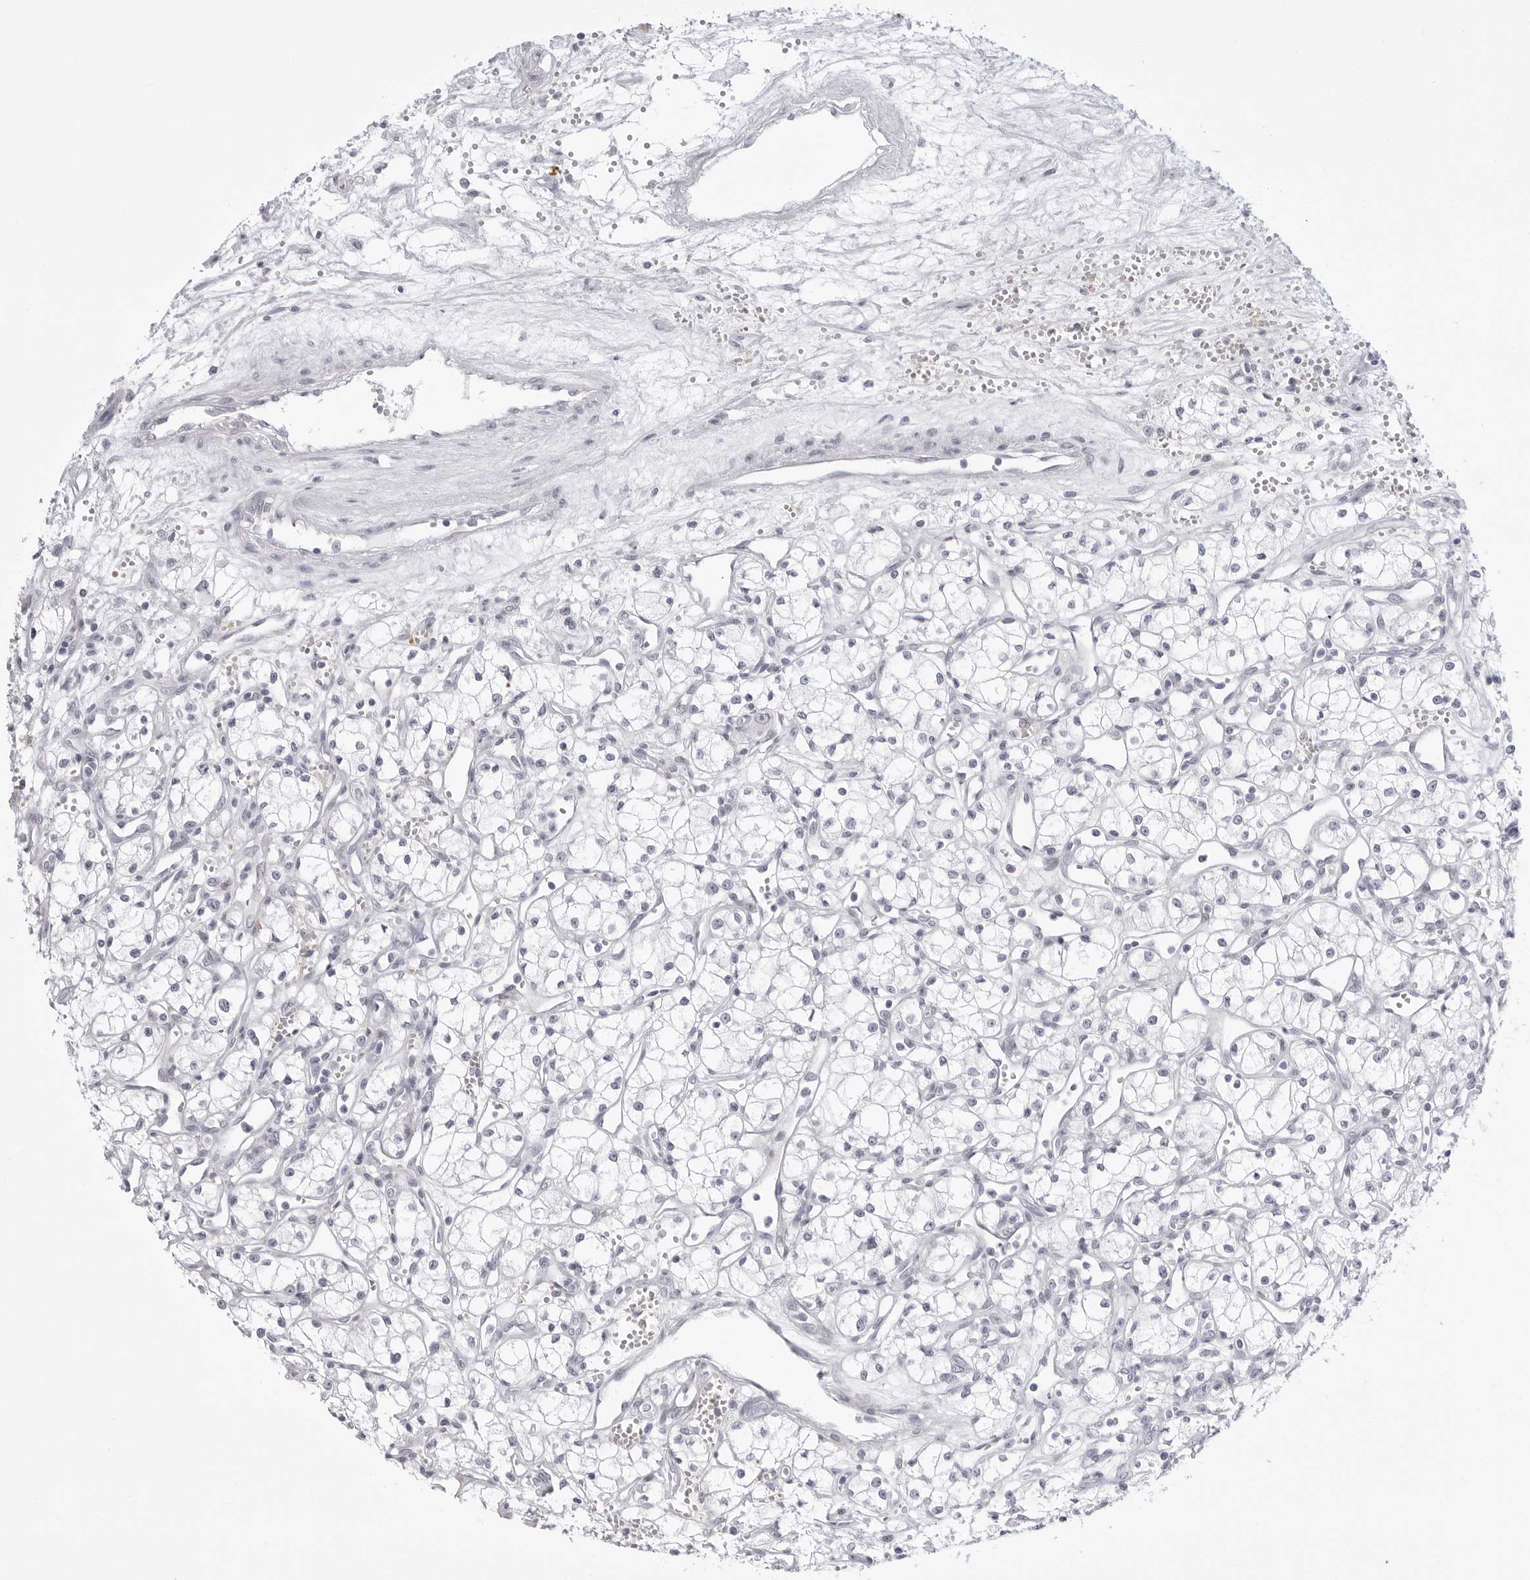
{"staining": {"intensity": "negative", "quantity": "none", "location": "none"}, "tissue": "renal cancer", "cell_type": "Tumor cells", "image_type": "cancer", "snomed": [{"axis": "morphology", "description": "Adenocarcinoma, NOS"}, {"axis": "topography", "description": "Kidney"}], "caption": "Tumor cells are negative for protein expression in human renal cancer.", "gene": "TSSK1B", "patient": {"sex": "male", "age": 59}}